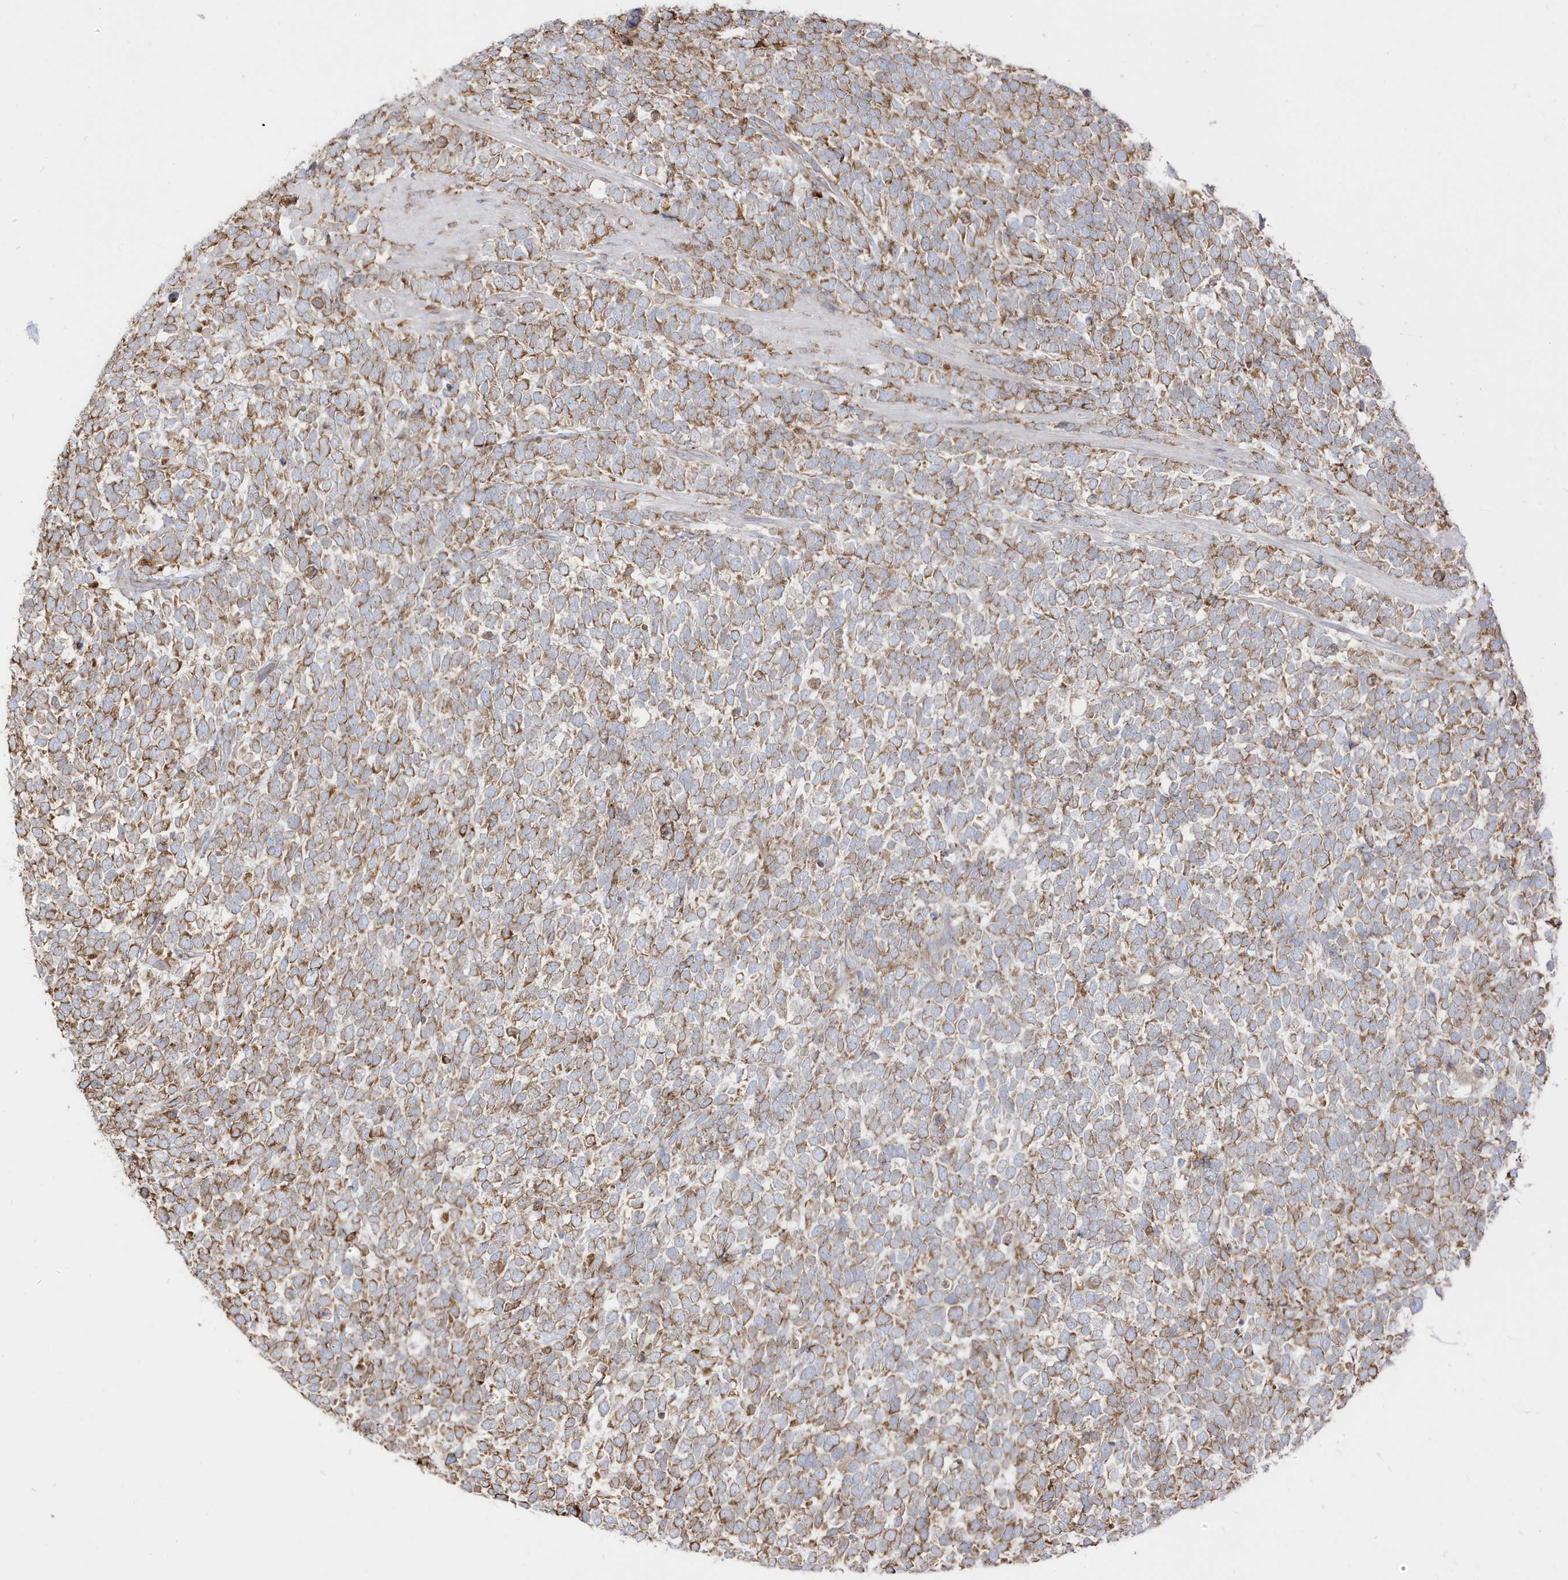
{"staining": {"intensity": "moderate", "quantity": ">75%", "location": "cytoplasmic/membranous"}, "tissue": "urothelial cancer", "cell_type": "Tumor cells", "image_type": "cancer", "snomed": [{"axis": "morphology", "description": "Urothelial carcinoma, High grade"}, {"axis": "topography", "description": "Urinary bladder"}], "caption": "Protein staining of urothelial carcinoma (high-grade) tissue reveals moderate cytoplasmic/membranous positivity in about >75% of tumor cells.", "gene": "PDIA6", "patient": {"sex": "female", "age": 82}}